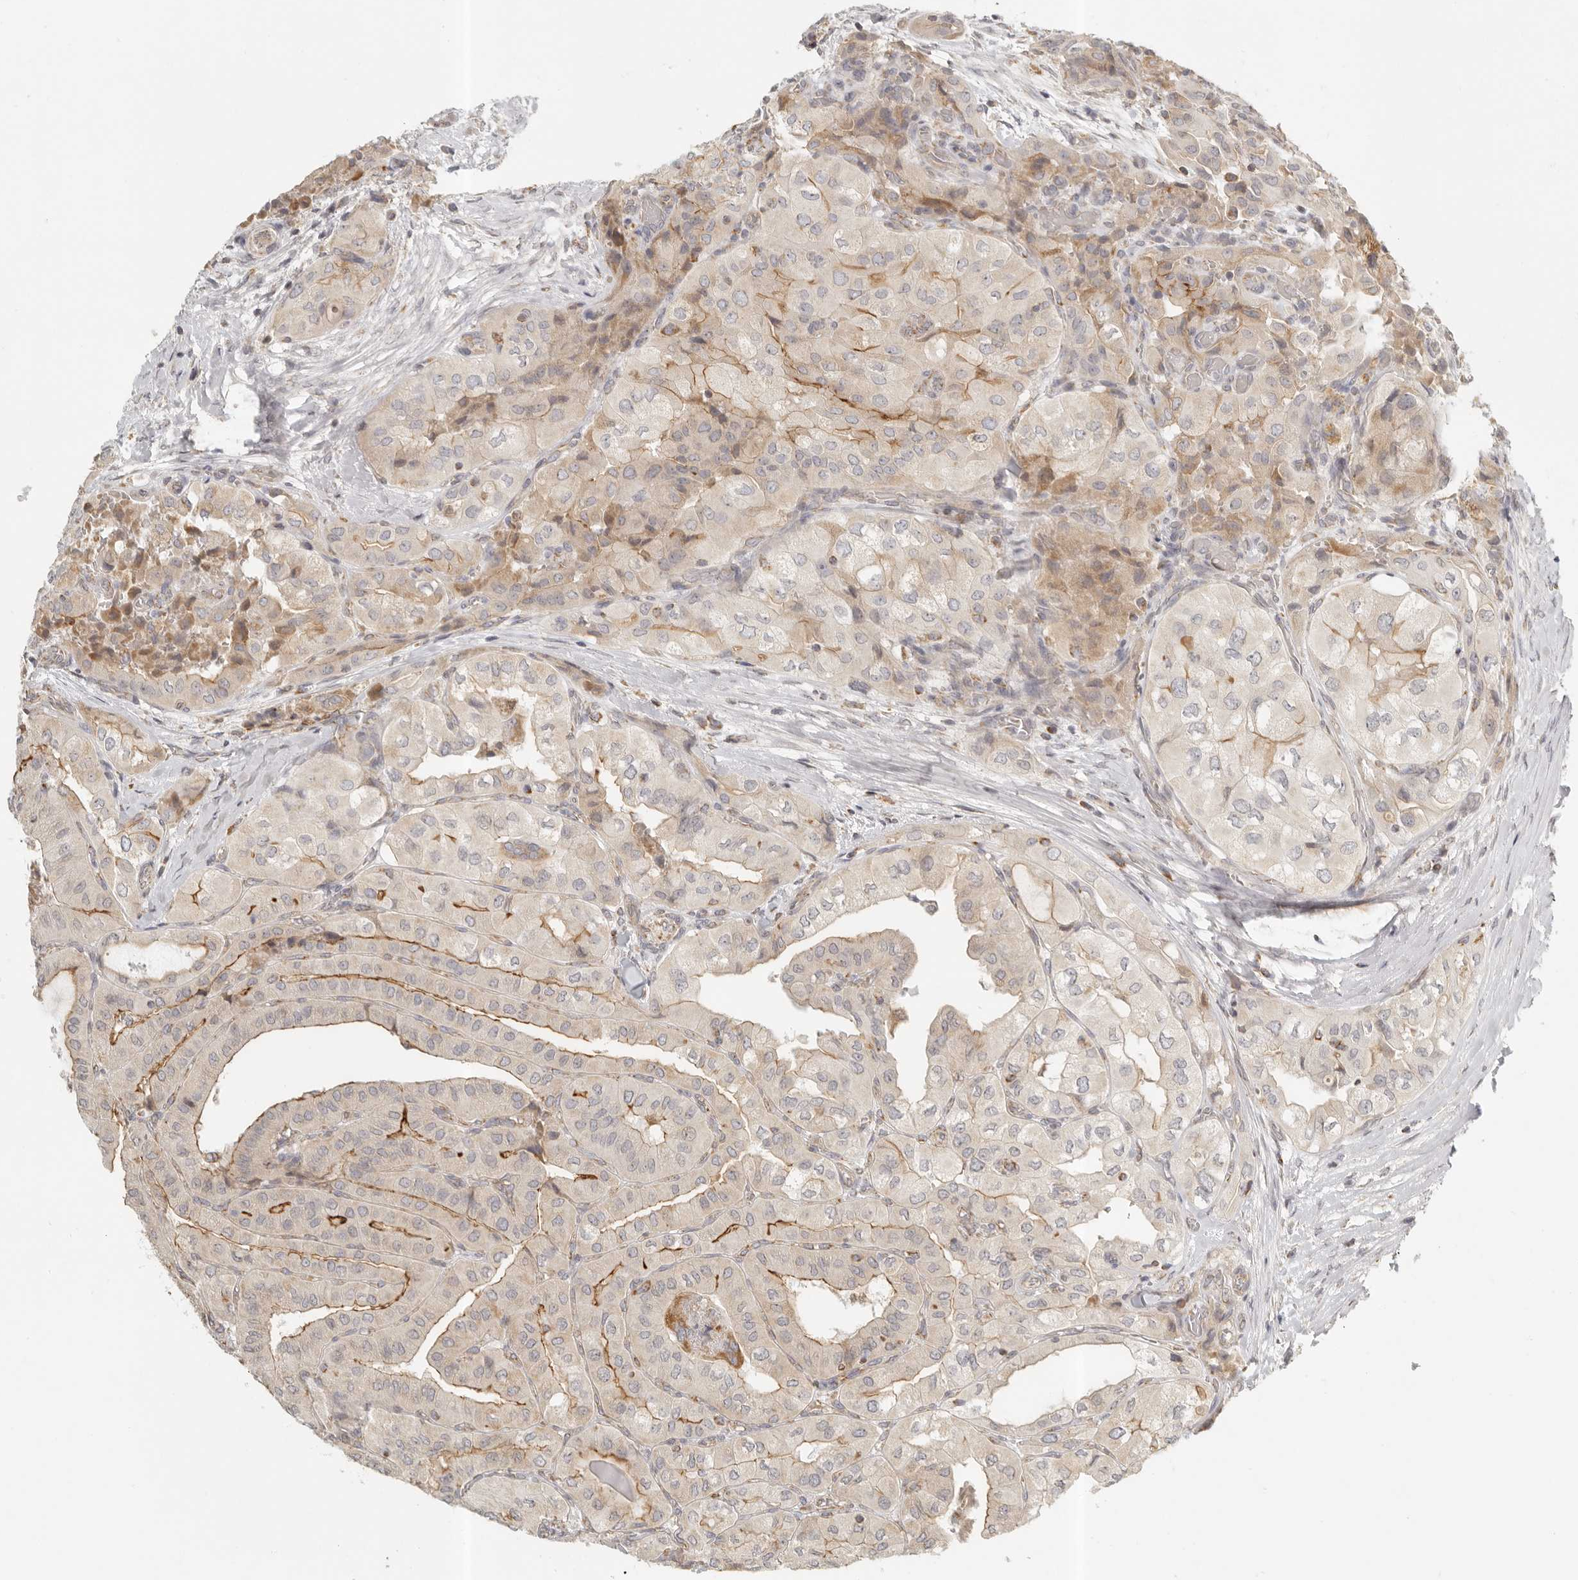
{"staining": {"intensity": "moderate", "quantity": "25%-75%", "location": "cytoplasmic/membranous"}, "tissue": "thyroid cancer", "cell_type": "Tumor cells", "image_type": "cancer", "snomed": [{"axis": "morphology", "description": "Papillary adenocarcinoma, NOS"}, {"axis": "topography", "description": "Thyroid gland"}], "caption": "About 25%-75% of tumor cells in human thyroid cancer reveal moderate cytoplasmic/membranous protein expression as visualized by brown immunohistochemical staining.", "gene": "KDF1", "patient": {"sex": "female", "age": 59}}